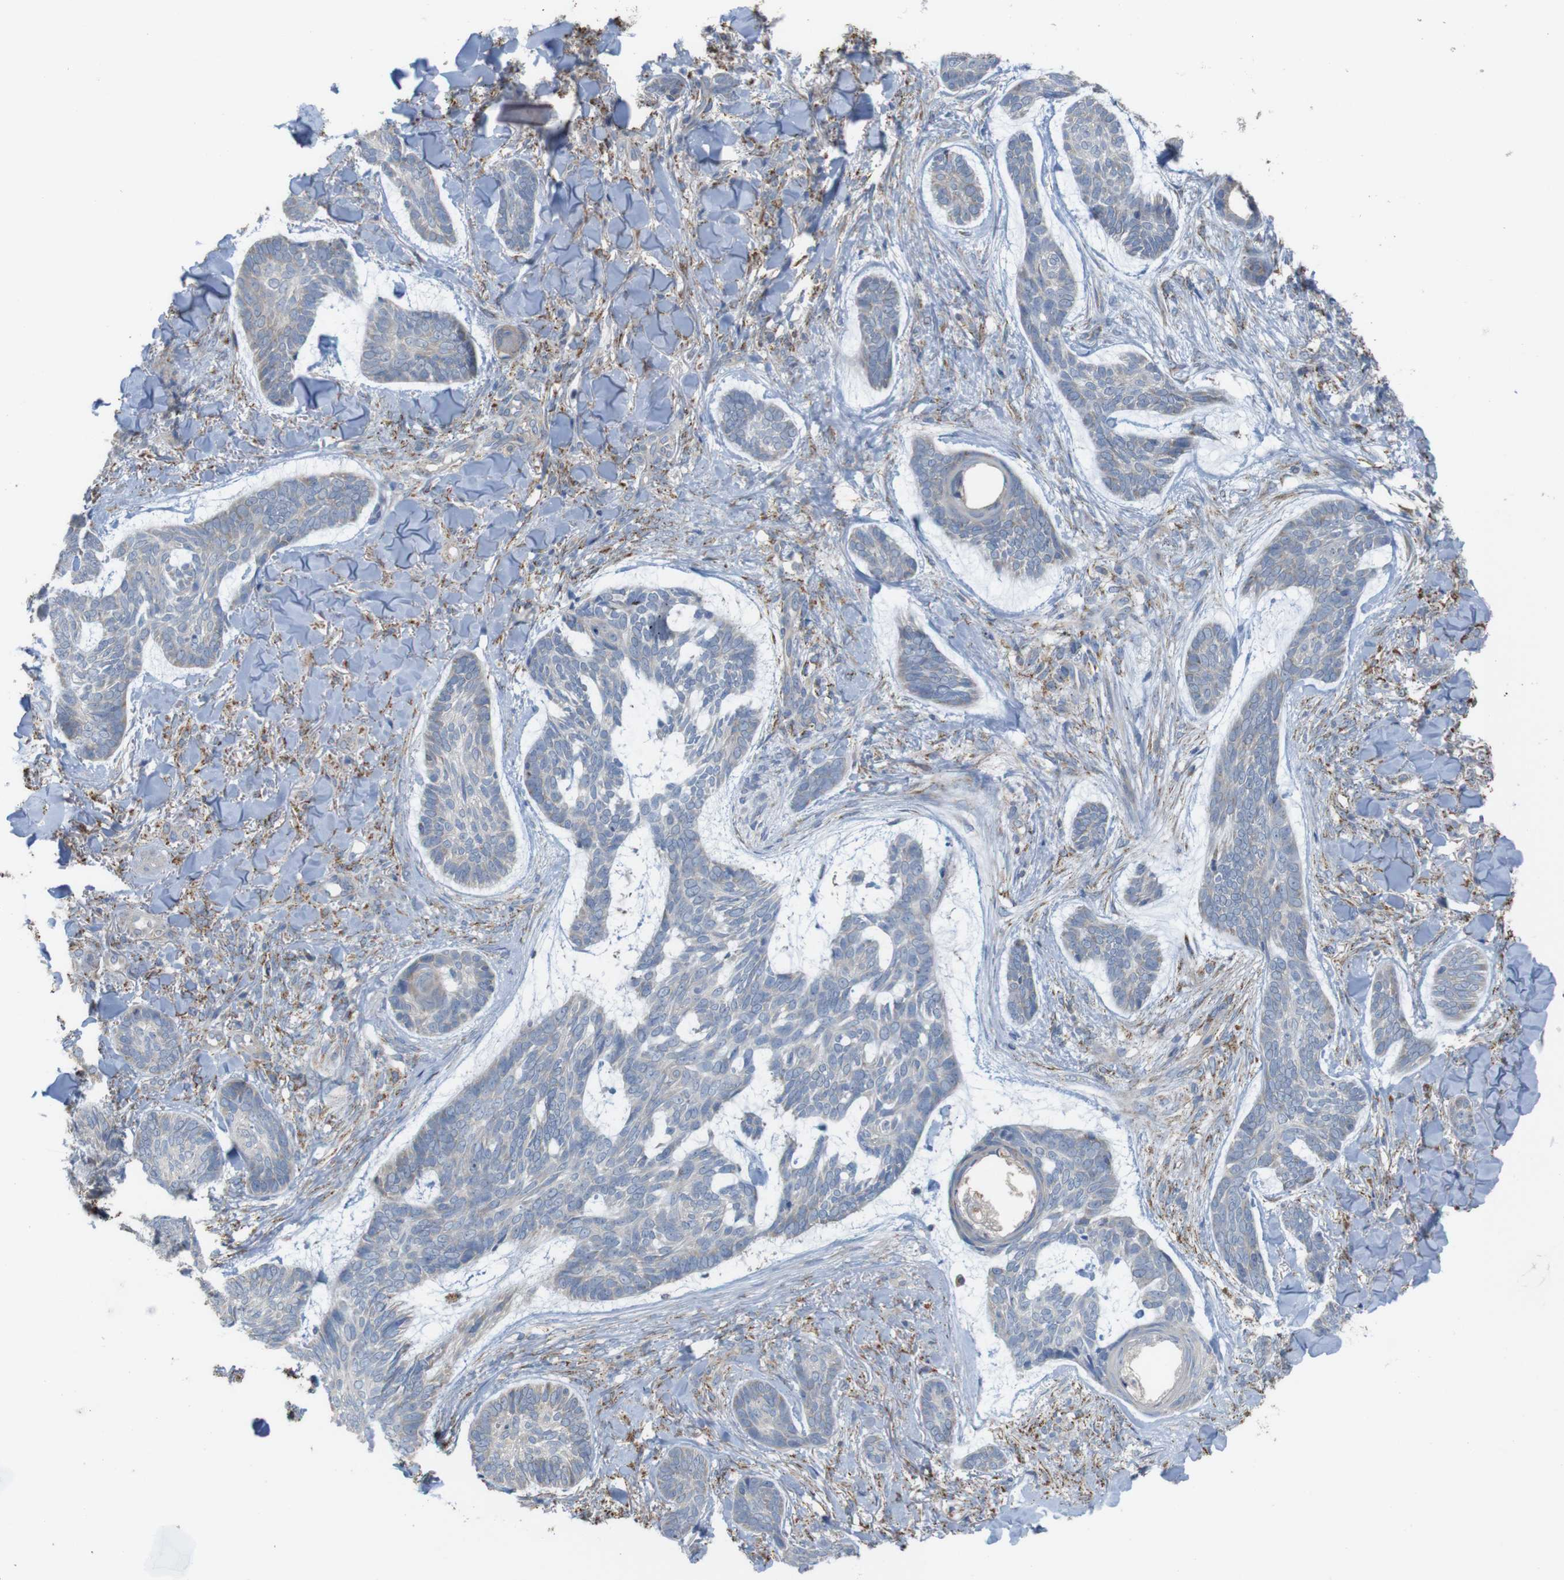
{"staining": {"intensity": "weak", "quantity": "25%-75%", "location": "cytoplasmic/membranous"}, "tissue": "skin cancer", "cell_type": "Tumor cells", "image_type": "cancer", "snomed": [{"axis": "morphology", "description": "Basal cell carcinoma"}, {"axis": "topography", "description": "Skin"}], "caption": "Immunohistochemical staining of skin cancer reveals low levels of weak cytoplasmic/membranous protein expression in about 25%-75% of tumor cells.", "gene": "PTPRR", "patient": {"sex": "male", "age": 43}}